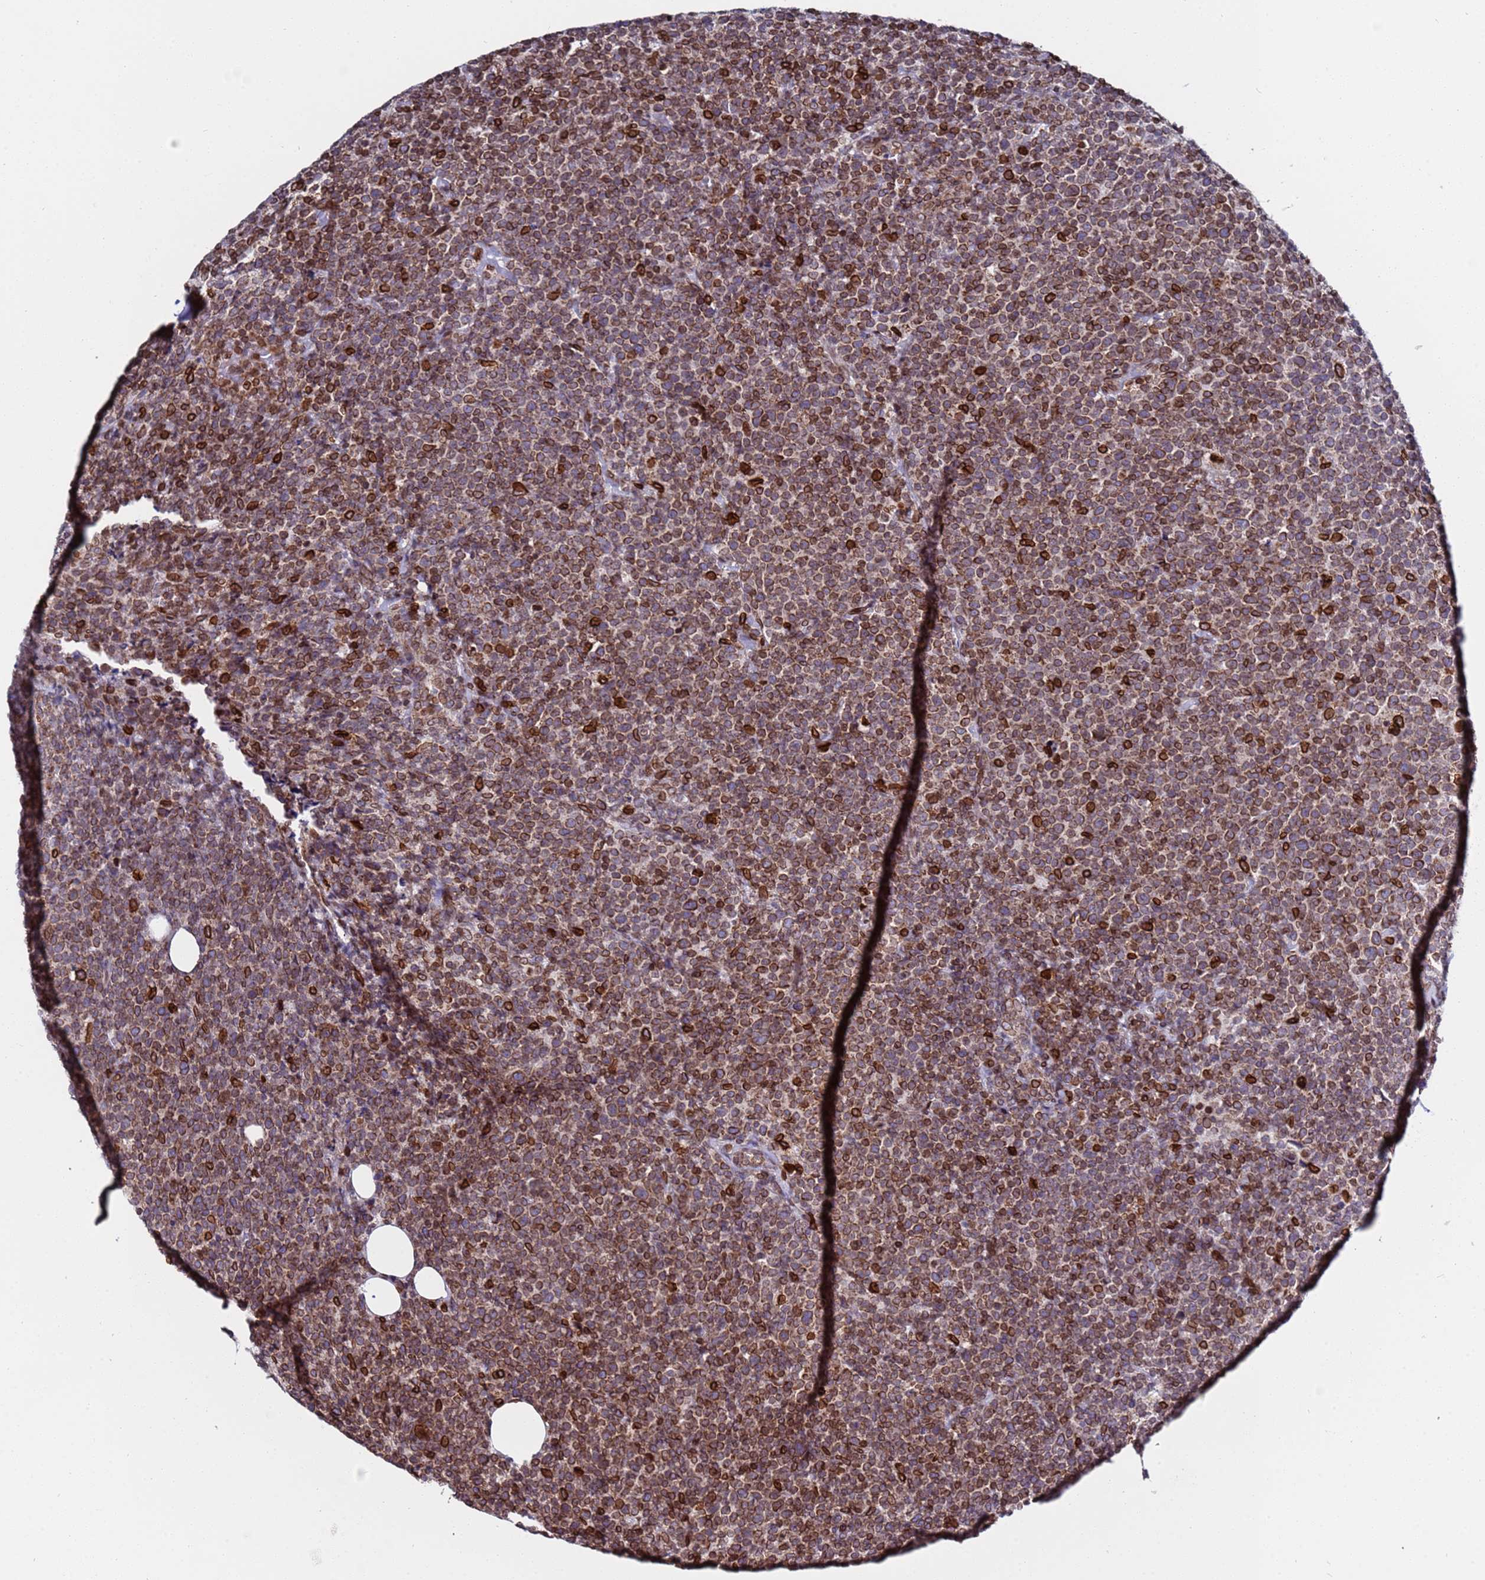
{"staining": {"intensity": "moderate", "quantity": ">75%", "location": "cytoplasmic/membranous"}, "tissue": "lymphoma", "cell_type": "Tumor cells", "image_type": "cancer", "snomed": [{"axis": "morphology", "description": "Malignant lymphoma, non-Hodgkin's type, High grade"}, {"axis": "topography", "description": "Lymph node"}], "caption": "Protein expression analysis of human malignant lymphoma, non-Hodgkin's type (high-grade) reveals moderate cytoplasmic/membranous positivity in approximately >75% of tumor cells.", "gene": "TOR1AIP1", "patient": {"sex": "male", "age": 61}}